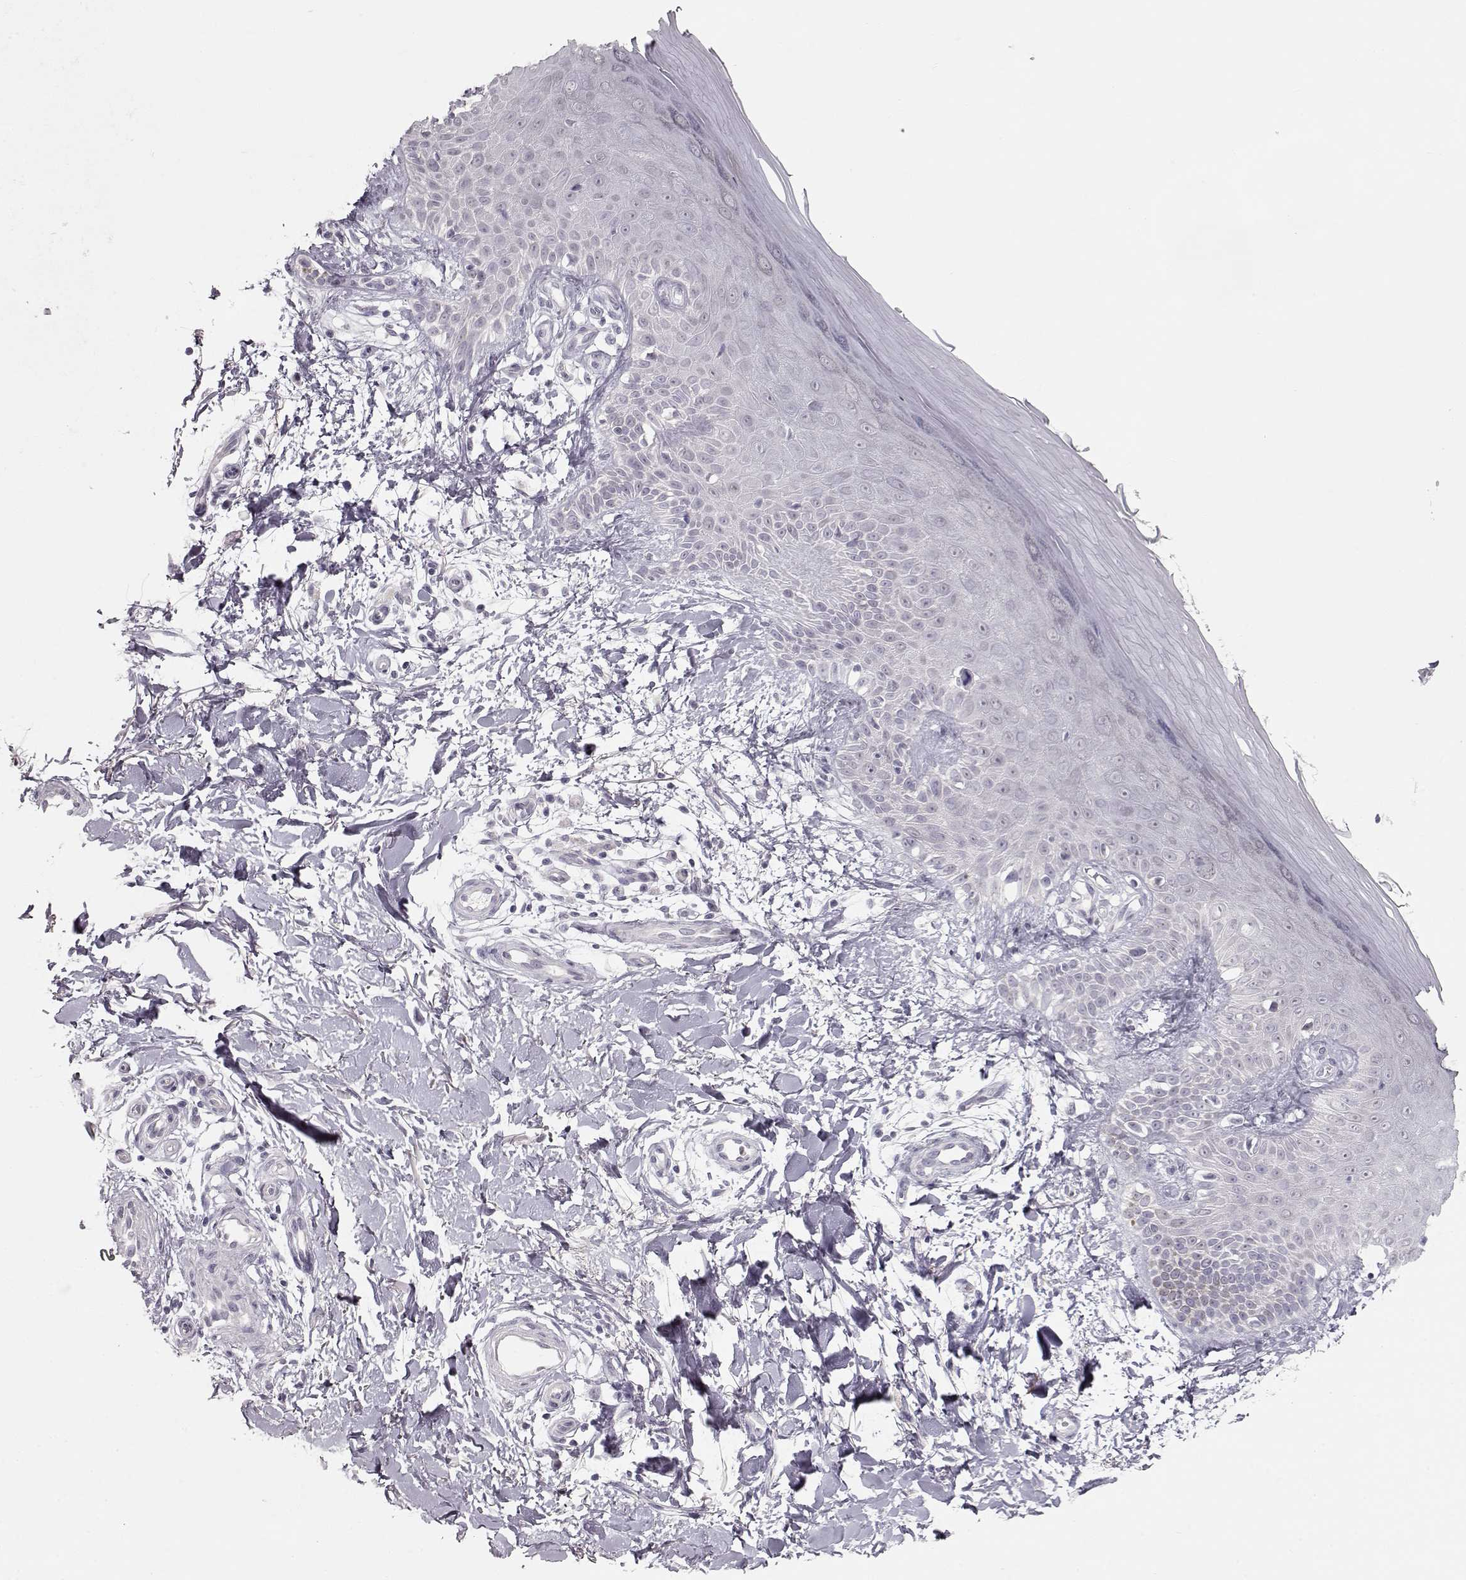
{"staining": {"intensity": "negative", "quantity": "none", "location": "none"}, "tissue": "skin", "cell_type": "Fibroblasts", "image_type": "normal", "snomed": [{"axis": "morphology", "description": "Normal tissue, NOS"}, {"axis": "morphology", "description": "Inflammation, NOS"}, {"axis": "morphology", "description": "Fibrosis, NOS"}, {"axis": "topography", "description": "Skin"}], "caption": "Fibroblasts show no significant protein expression in normal skin.", "gene": "FAM205A", "patient": {"sex": "male", "age": 71}}